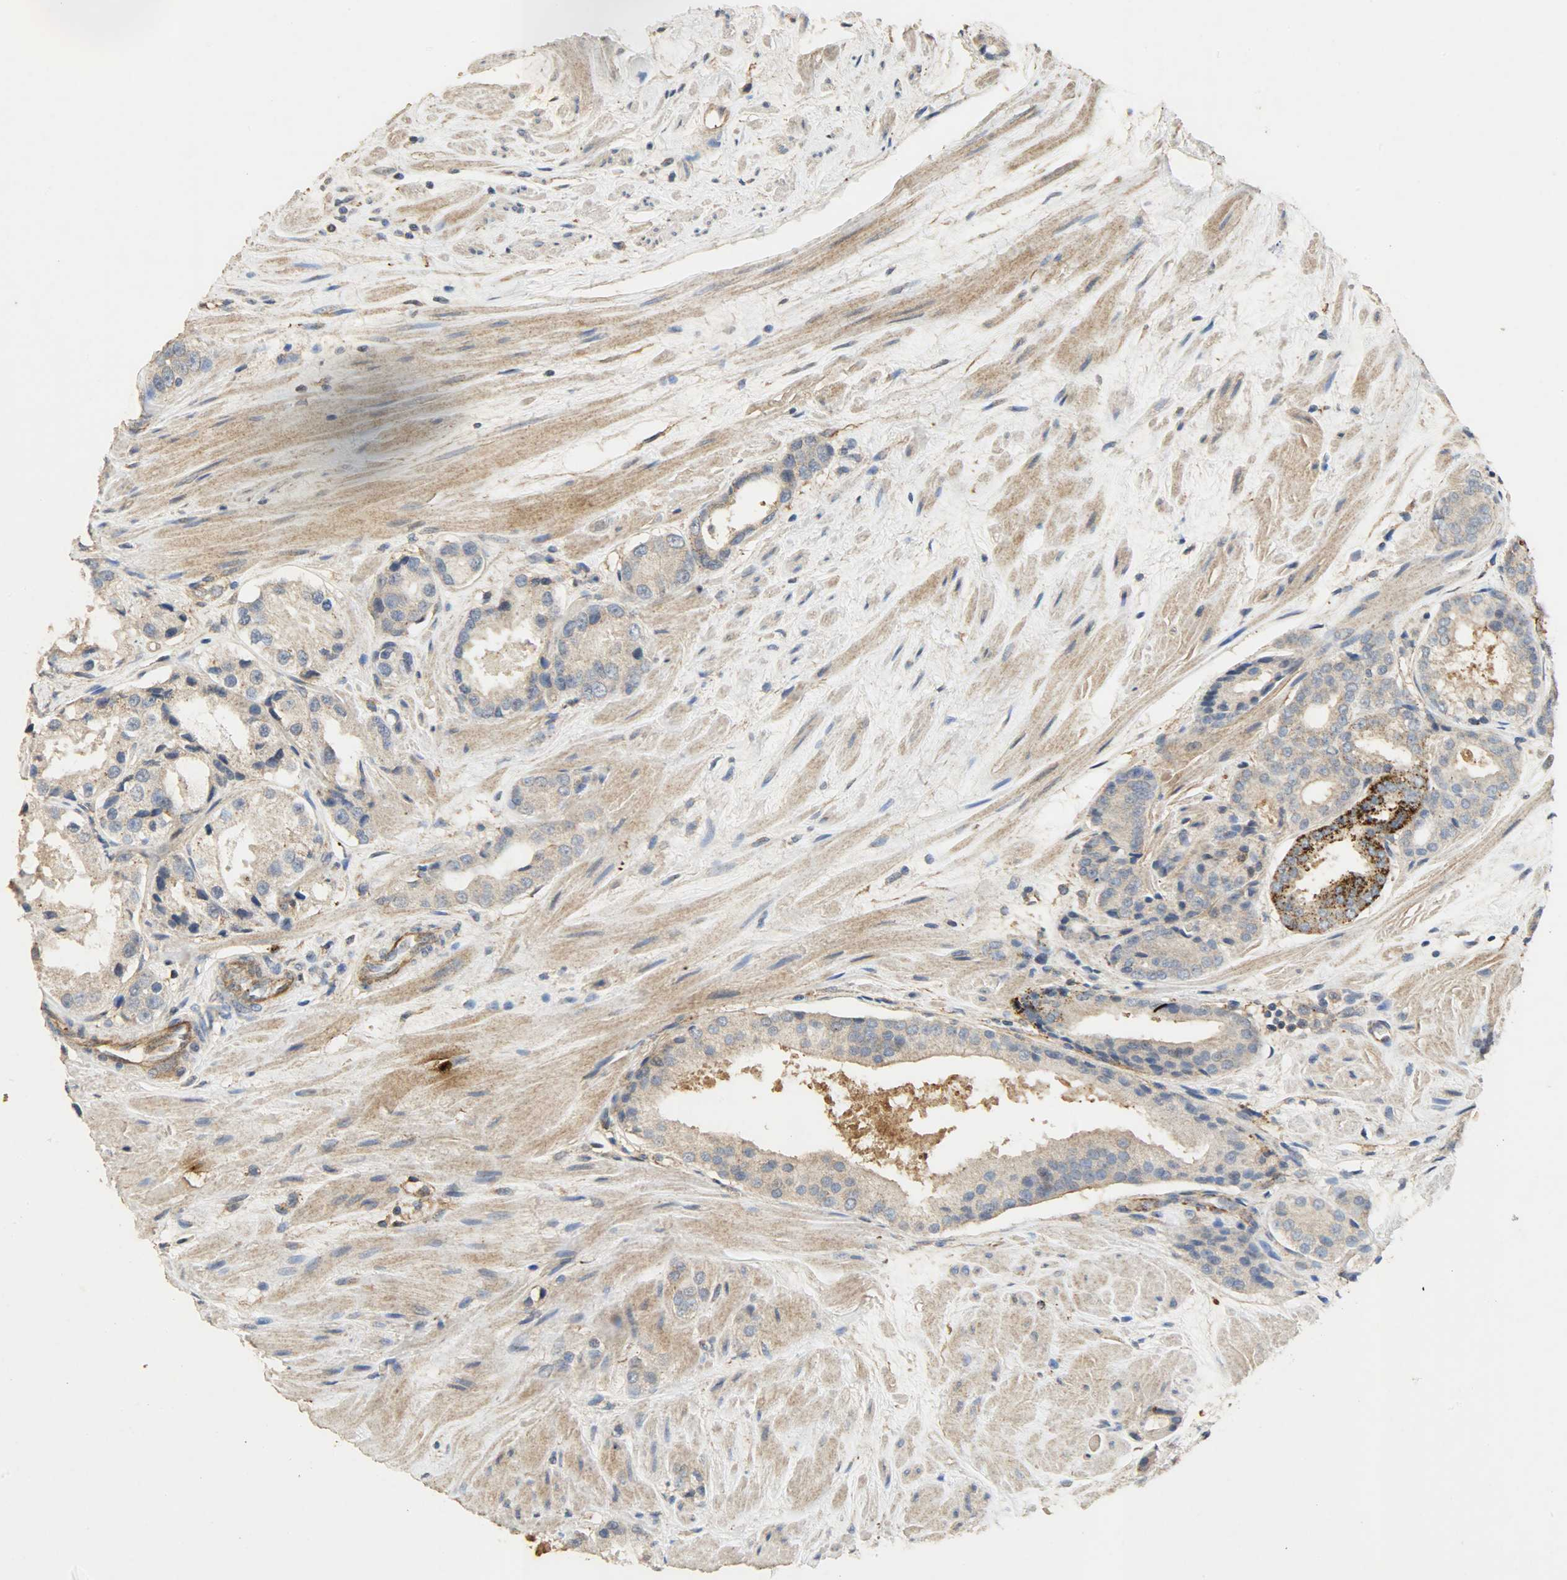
{"staining": {"intensity": "weak", "quantity": ">75%", "location": "cytoplasmic/membranous"}, "tissue": "prostate cancer", "cell_type": "Tumor cells", "image_type": "cancer", "snomed": [{"axis": "morphology", "description": "Adenocarcinoma, Medium grade"}, {"axis": "topography", "description": "Prostate"}], "caption": "Immunohistochemical staining of prostate cancer (medium-grade adenocarcinoma) exhibits low levels of weak cytoplasmic/membranous positivity in about >75% of tumor cells. The protein is shown in brown color, while the nuclei are stained blue.", "gene": "TPM4", "patient": {"sex": "male", "age": 60}}